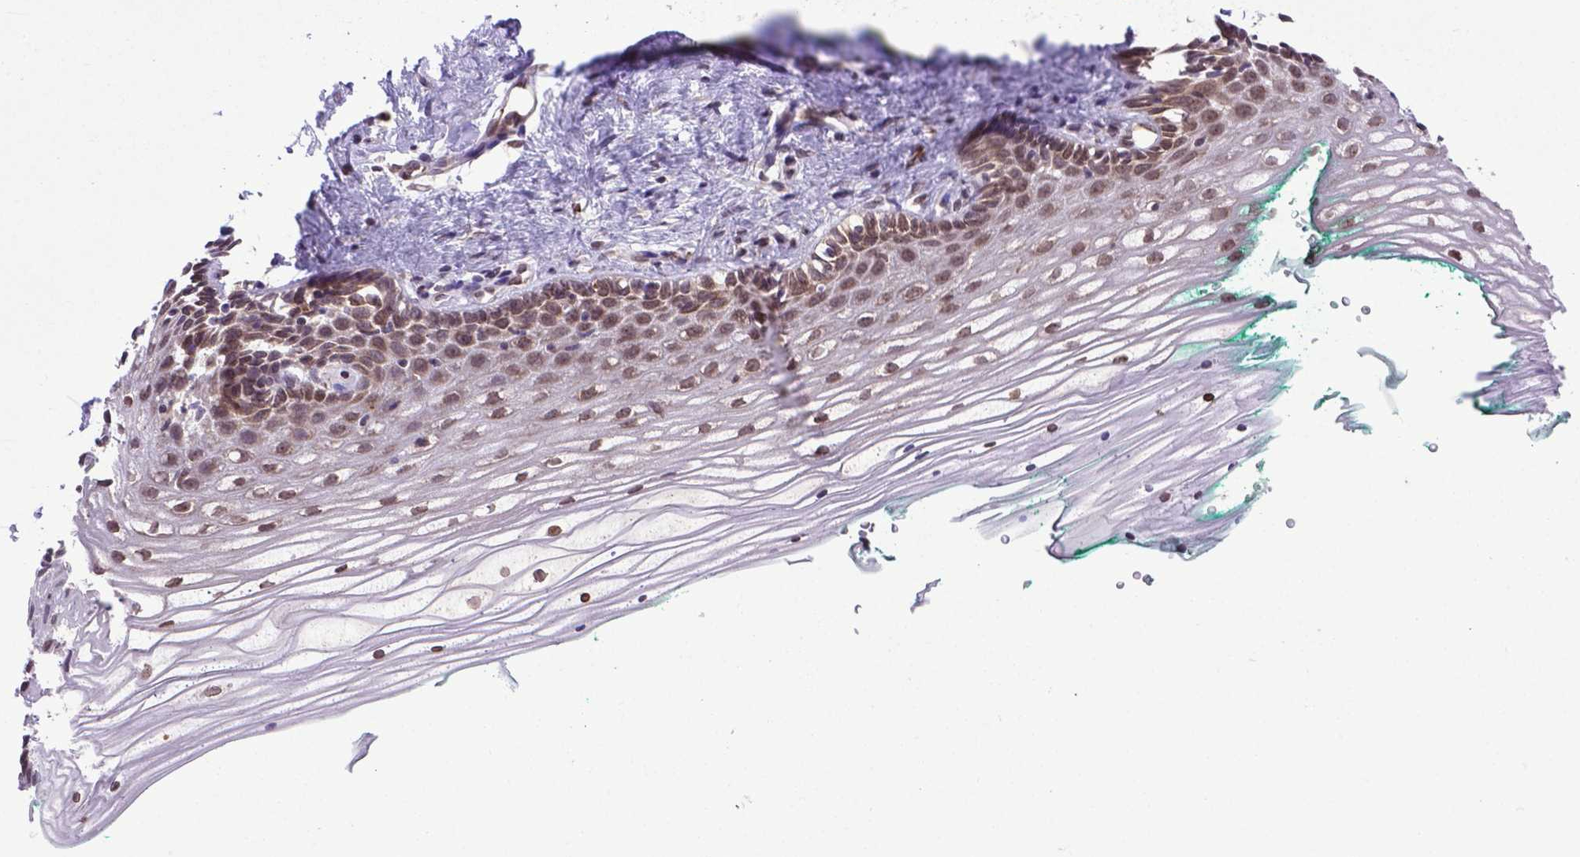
{"staining": {"intensity": "moderate", "quantity": ">75%", "location": "cytoplasmic/membranous,nuclear"}, "tissue": "vagina", "cell_type": "Squamous epithelial cells", "image_type": "normal", "snomed": [{"axis": "morphology", "description": "Normal tissue, NOS"}, {"axis": "topography", "description": "Vagina"}], "caption": "Approximately >75% of squamous epithelial cells in benign vagina show moderate cytoplasmic/membranous,nuclear protein positivity as visualized by brown immunohistochemical staining.", "gene": "ENSG00000269590", "patient": {"sex": "female", "age": 42}}